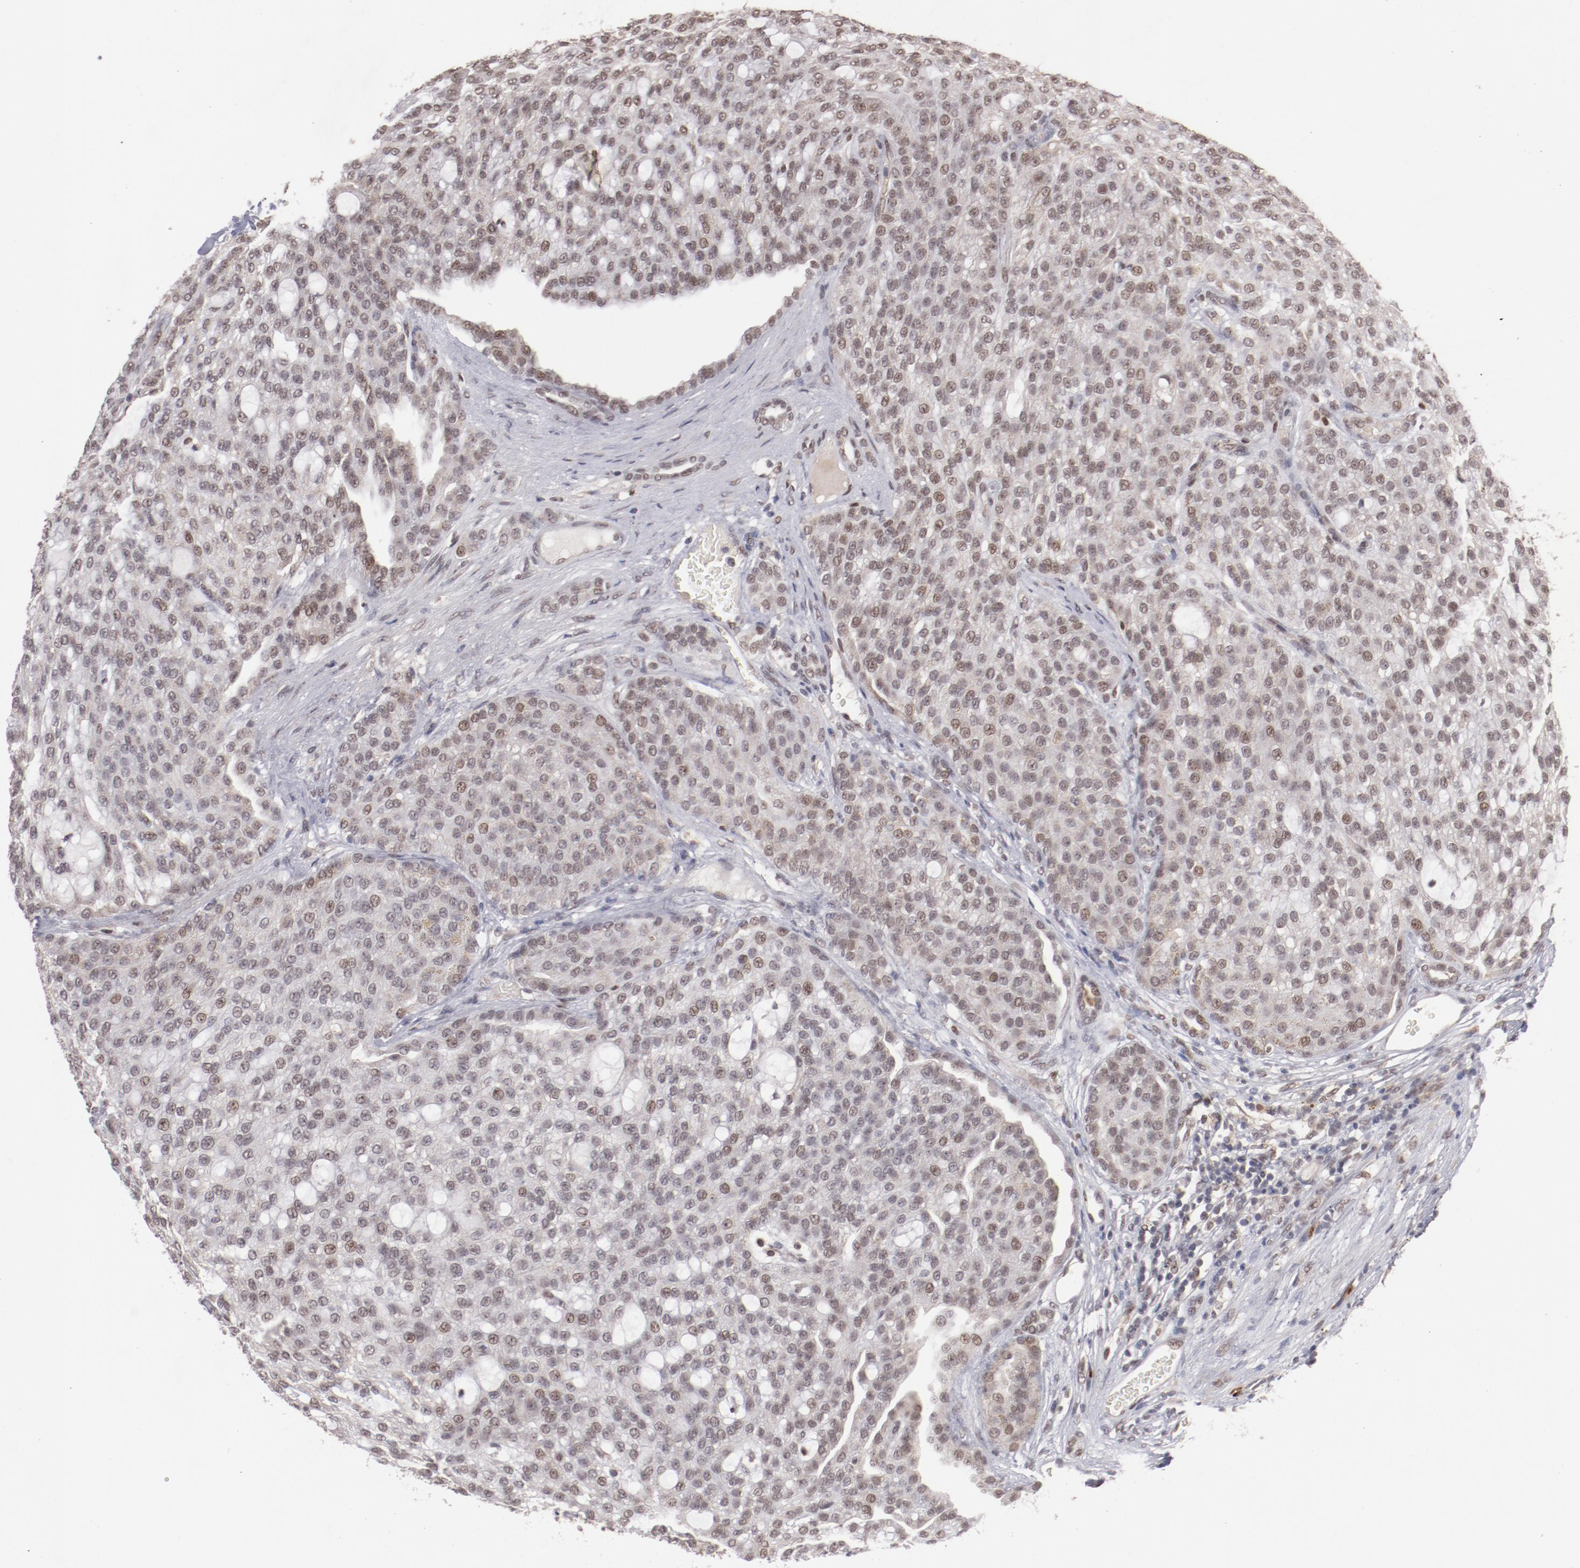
{"staining": {"intensity": "weak", "quantity": "25%-75%", "location": "nuclear"}, "tissue": "renal cancer", "cell_type": "Tumor cells", "image_type": "cancer", "snomed": [{"axis": "morphology", "description": "Adenocarcinoma, NOS"}, {"axis": "topography", "description": "Kidney"}], "caption": "Brown immunohistochemical staining in renal adenocarcinoma shows weak nuclear expression in about 25%-75% of tumor cells. The staining is performed using DAB (3,3'-diaminobenzidine) brown chromogen to label protein expression. The nuclei are counter-stained blue using hematoxylin.", "gene": "NFE2", "patient": {"sex": "male", "age": 63}}